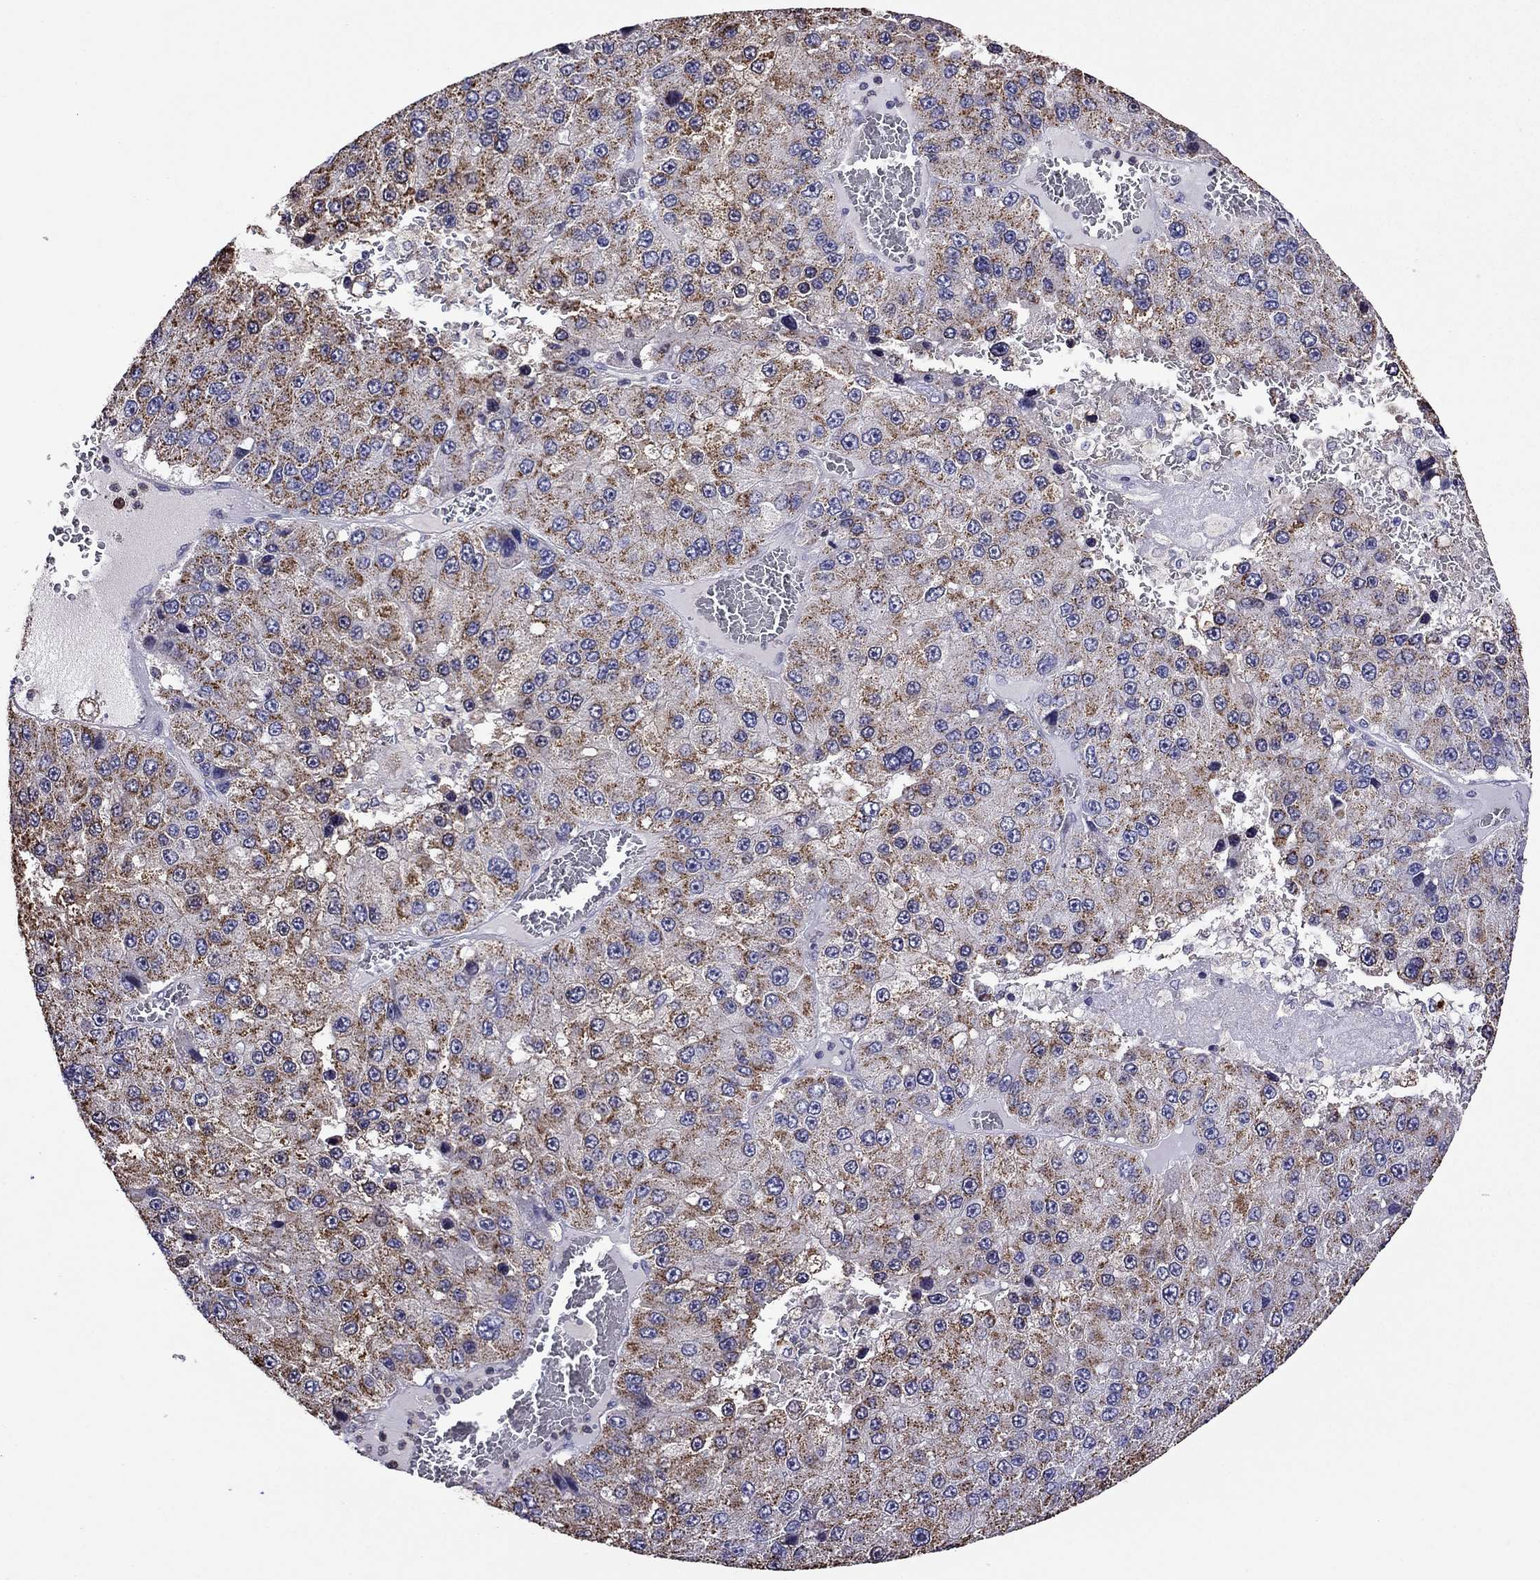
{"staining": {"intensity": "moderate", "quantity": "25%-75%", "location": "cytoplasmic/membranous"}, "tissue": "liver cancer", "cell_type": "Tumor cells", "image_type": "cancer", "snomed": [{"axis": "morphology", "description": "Carcinoma, Hepatocellular, NOS"}, {"axis": "topography", "description": "Liver"}], "caption": "Immunohistochemistry staining of hepatocellular carcinoma (liver), which reveals medium levels of moderate cytoplasmic/membranous expression in approximately 25%-75% of tumor cells indicating moderate cytoplasmic/membranous protein staining. The staining was performed using DAB (3,3'-diaminobenzidine) (brown) for protein detection and nuclei were counterstained in hematoxylin (blue).", "gene": "SCG2", "patient": {"sex": "female", "age": 73}}